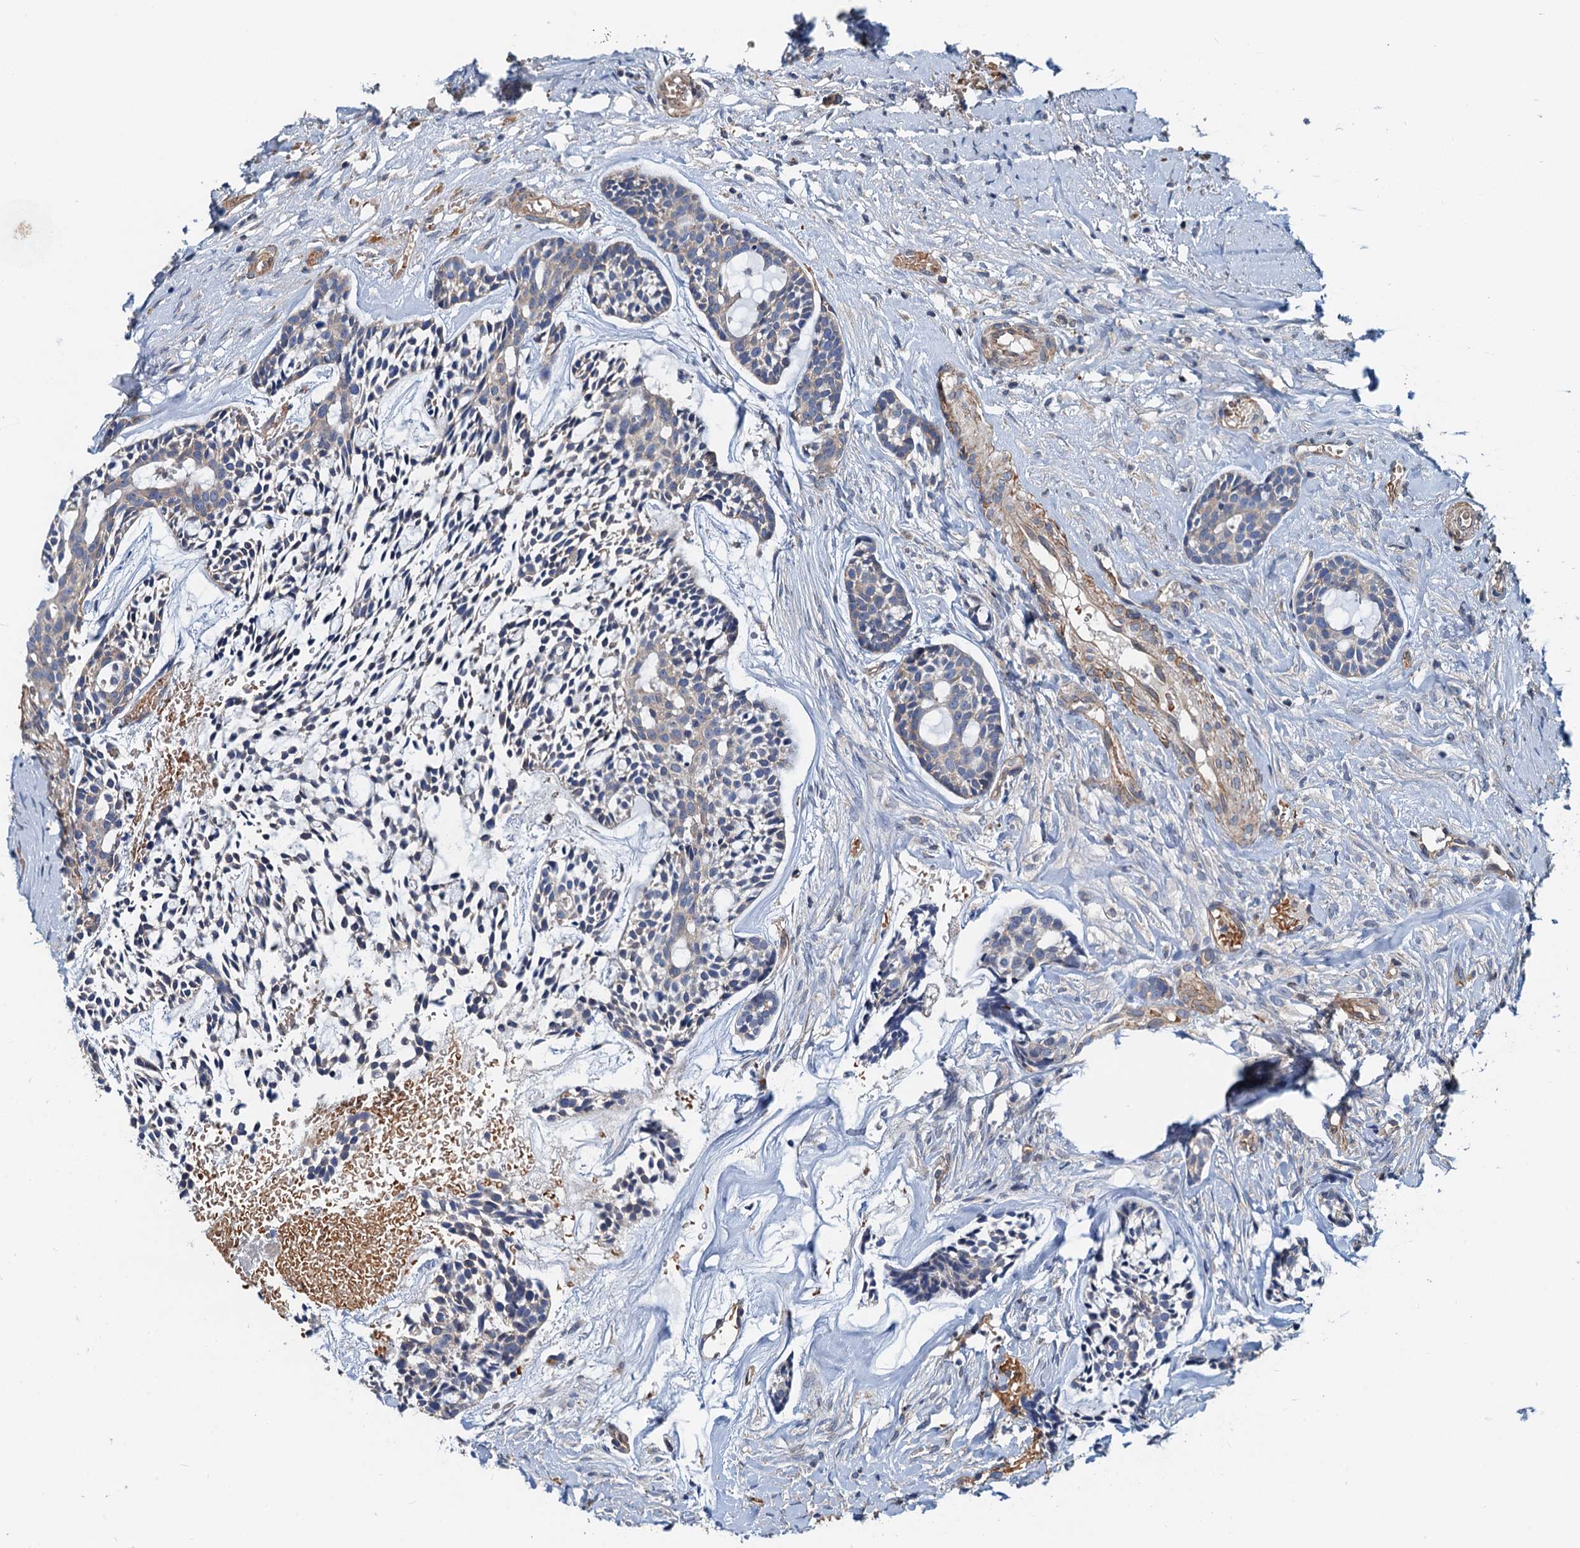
{"staining": {"intensity": "weak", "quantity": "<25%", "location": "cytoplasmic/membranous"}, "tissue": "head and neck cancer", "cell_type": "Tumor cells", "image_type": "cancer", "snomed": [{"axis": "morphology", "description": "Adenocarcinoma, NOS"}, {"axis": "topography", "description": "Subcutis"}, {"axis": "topography", "description": "Head-Neck"}], "caption": "The IHC micrograph has no significant positivity in tumor cells of head and neck adenocarcinoma tissue. (DAB (3,3'-diaminobenzidine) immunohistochemistry, high magnification).", "gene": "ROGDI", "patient": {"sex": "female", "age": 73}}